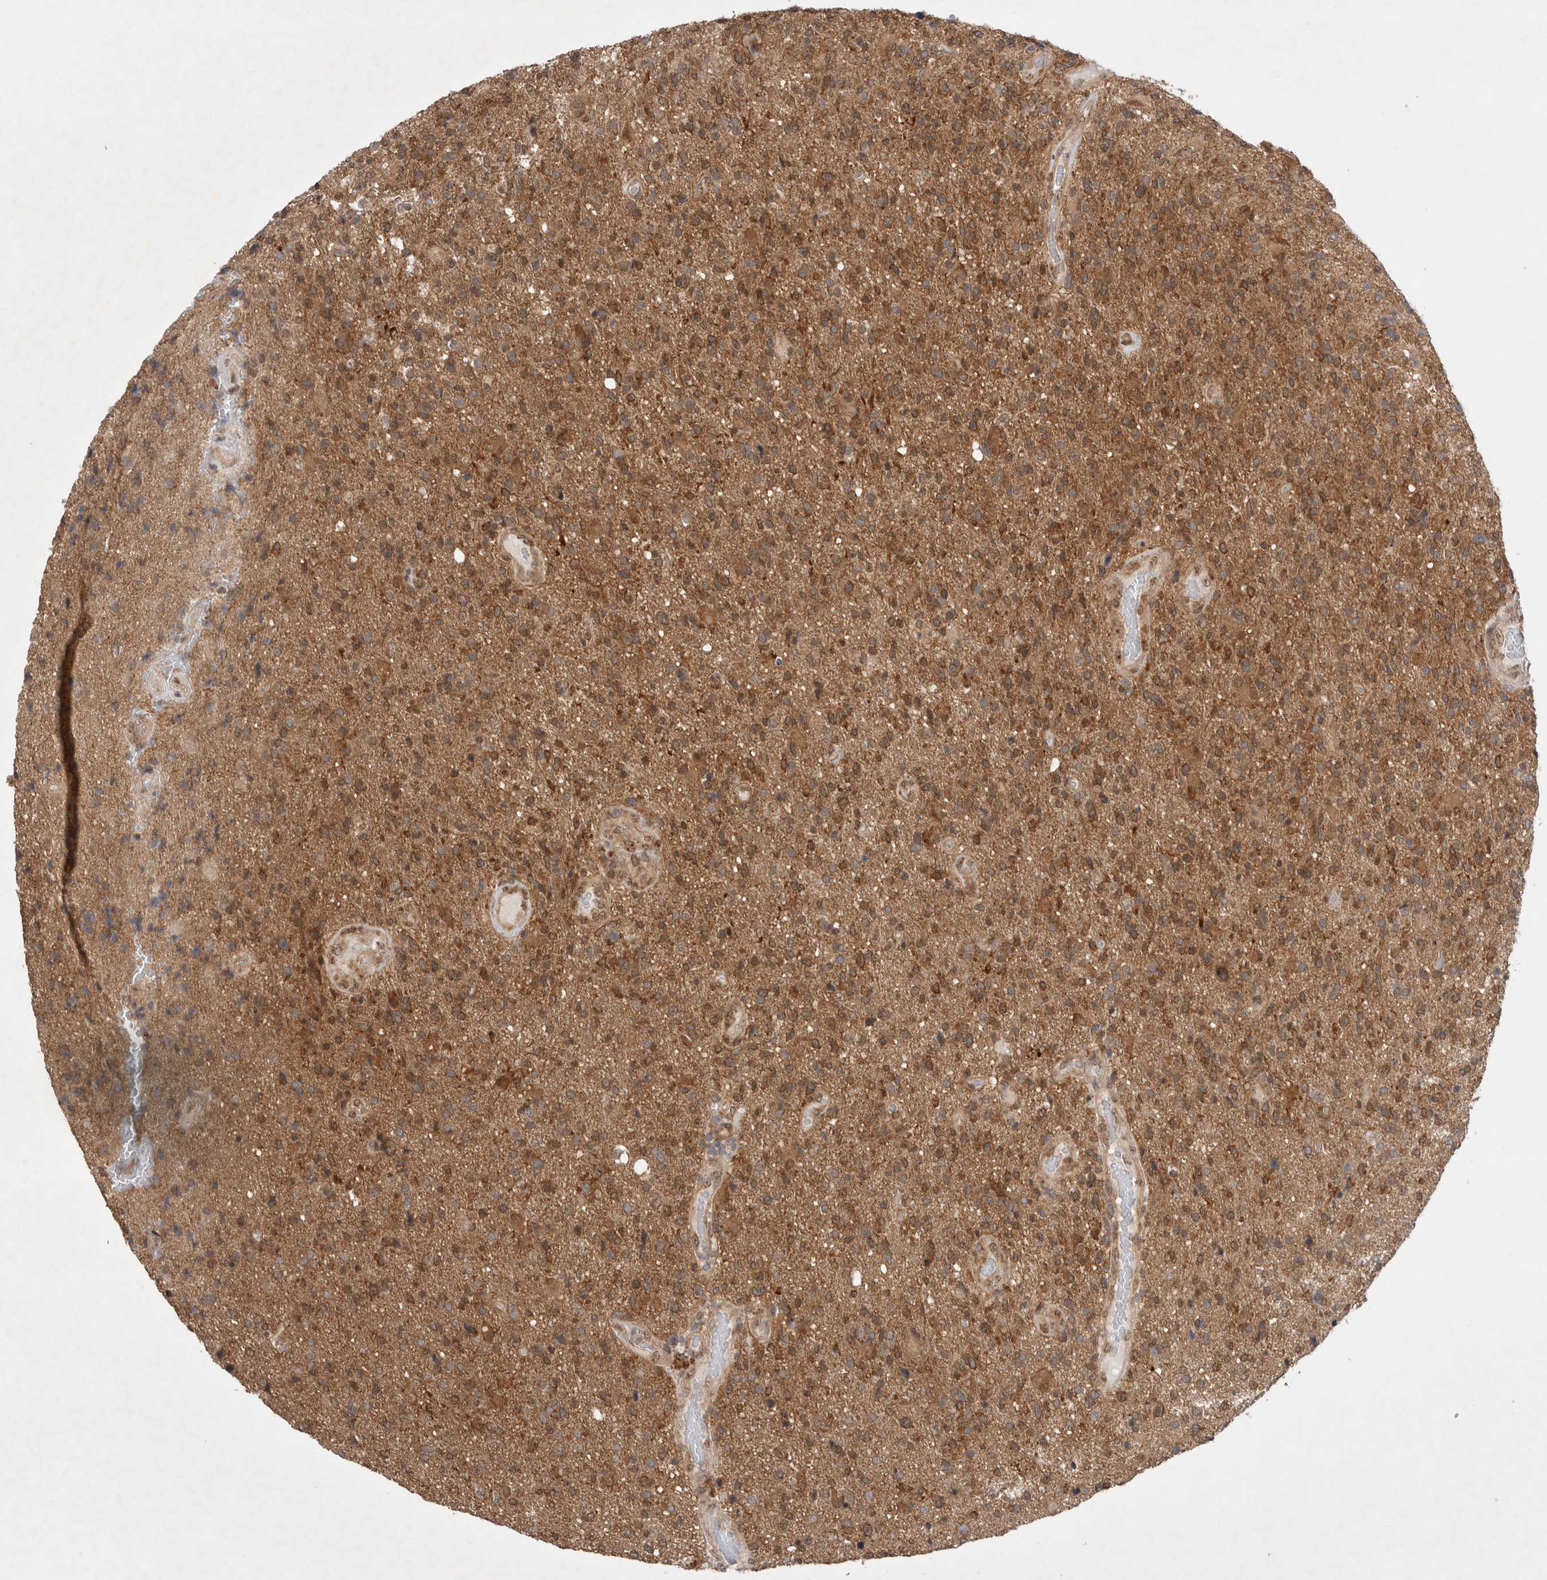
{"staining": {"intensity": "moderate", "quantity": ">75%", "location": "cytoplasmic/membranous"}, "tissue": "glioma", "cell_type": "Tumor cells", "image_type": "cancer", "snomed": [{"axis": "morphology", "description": "Glioma, malignant, High grade"}, {"axis": "topography", "description": "Brain"}], "caption": "Immunohistochemical staining of human malignant glioma (high-grade) shows medium levels of moderate cytoplasmic/membranous protein positivity in about >75% of tumor cells.", "gene": "WIPF2", "patient": {"sex": "male", "age": 72}}